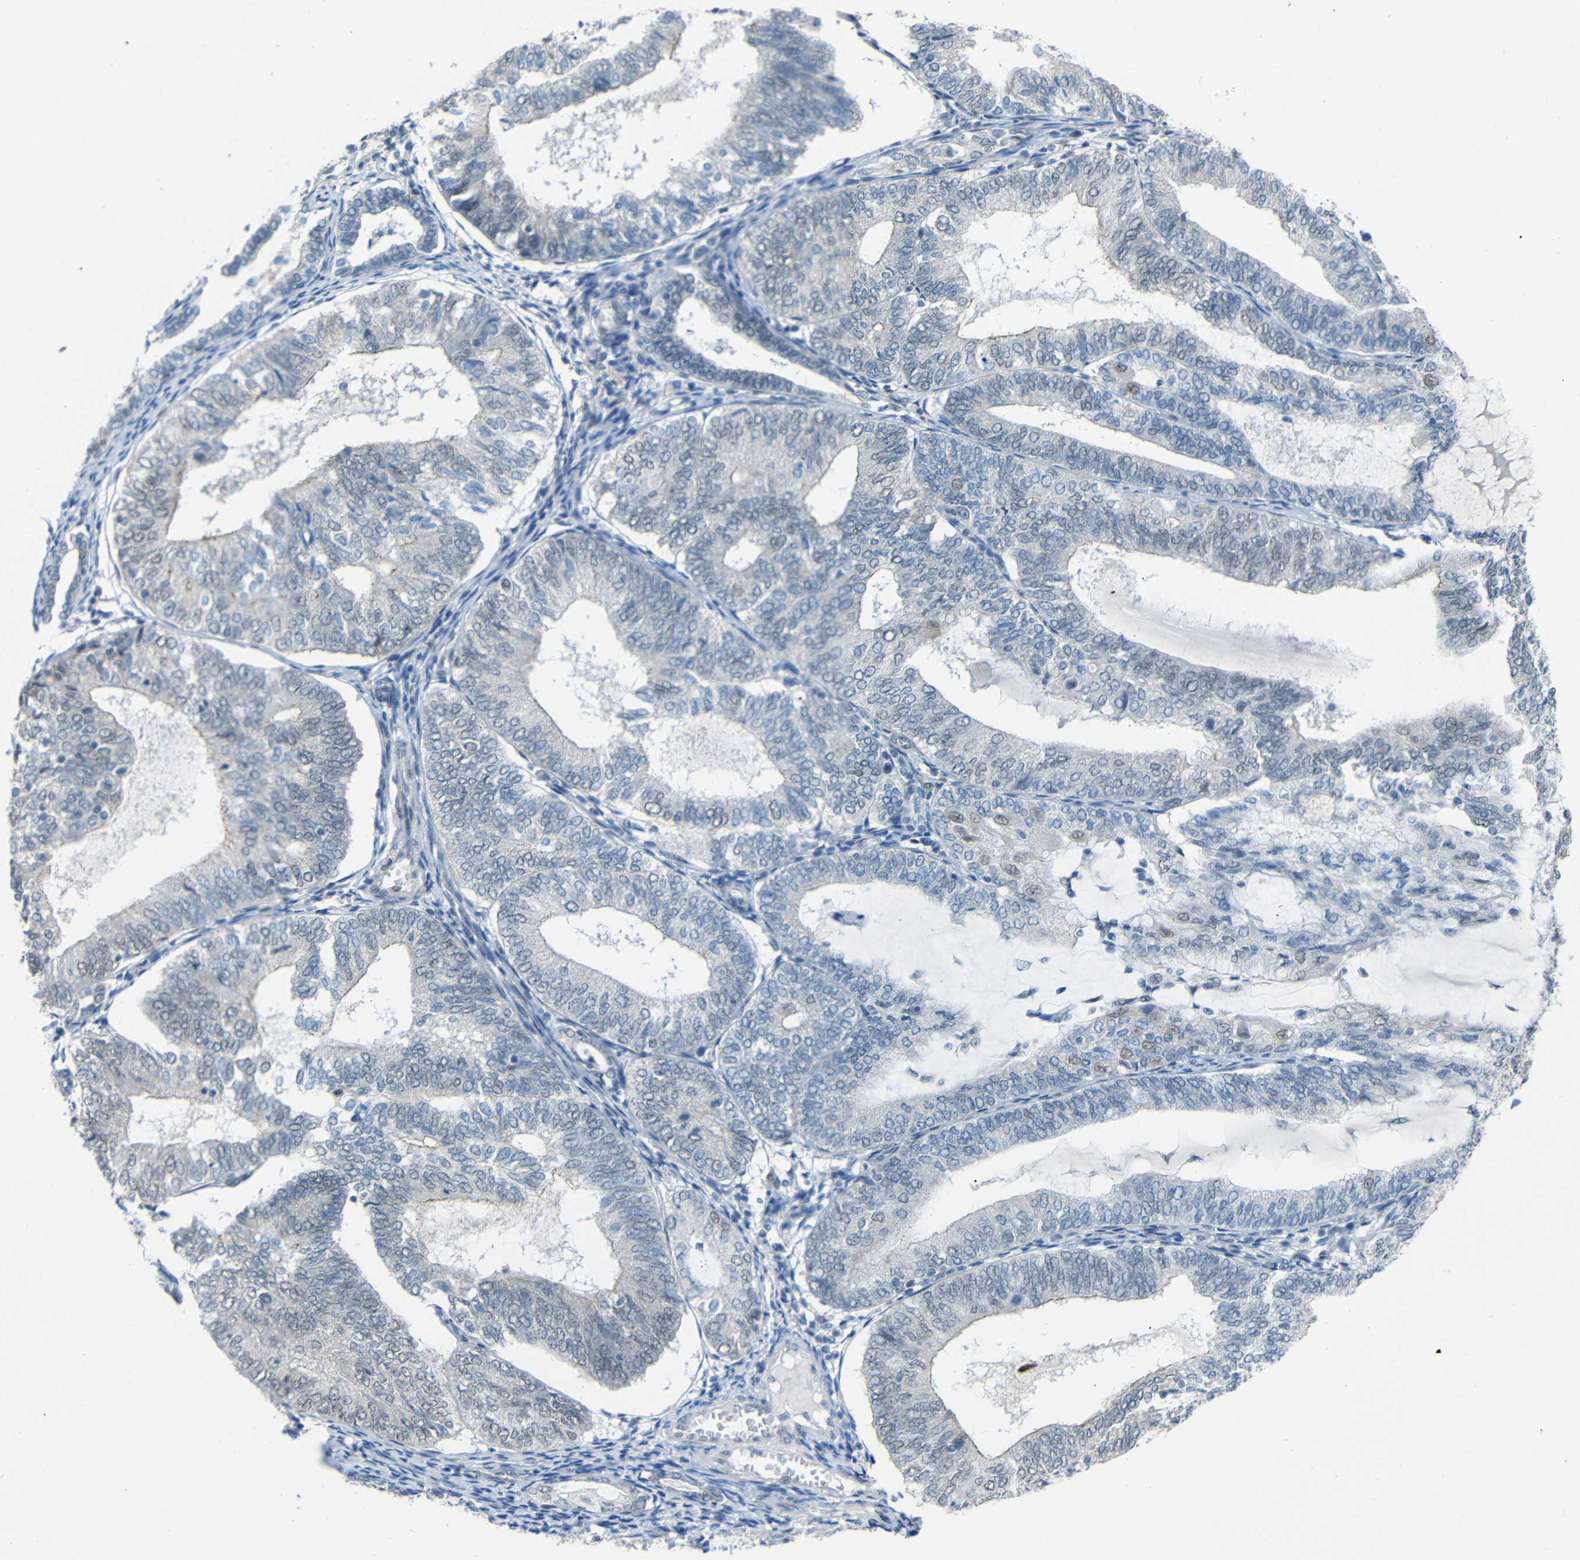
{"staining": {"intensity": "weak", "quantity": "<25%", "location": "cytoplasmic/membranous,nuclear"}, "tissue": "endometrial cancer", "cell_type": "Tumor cells", "image_type": "cancer", "snomed": [{"axis": "morphology", "description": "Adenocarcinoma, NOS"}, {"axis": "topography", "description": "Endometrium"}], "caption": "Adenocarcinoma (endometrial) was stained to show a protein in brown. There is no significant staining in tumor cells. The staining was performed using DAB to visualize the protein expression in brown, while the nuclei were stained in blue with hematoxylin (Magnification: 20x).", "gene": "GPR158", "patient": {"sex": "female", "age": 81}}